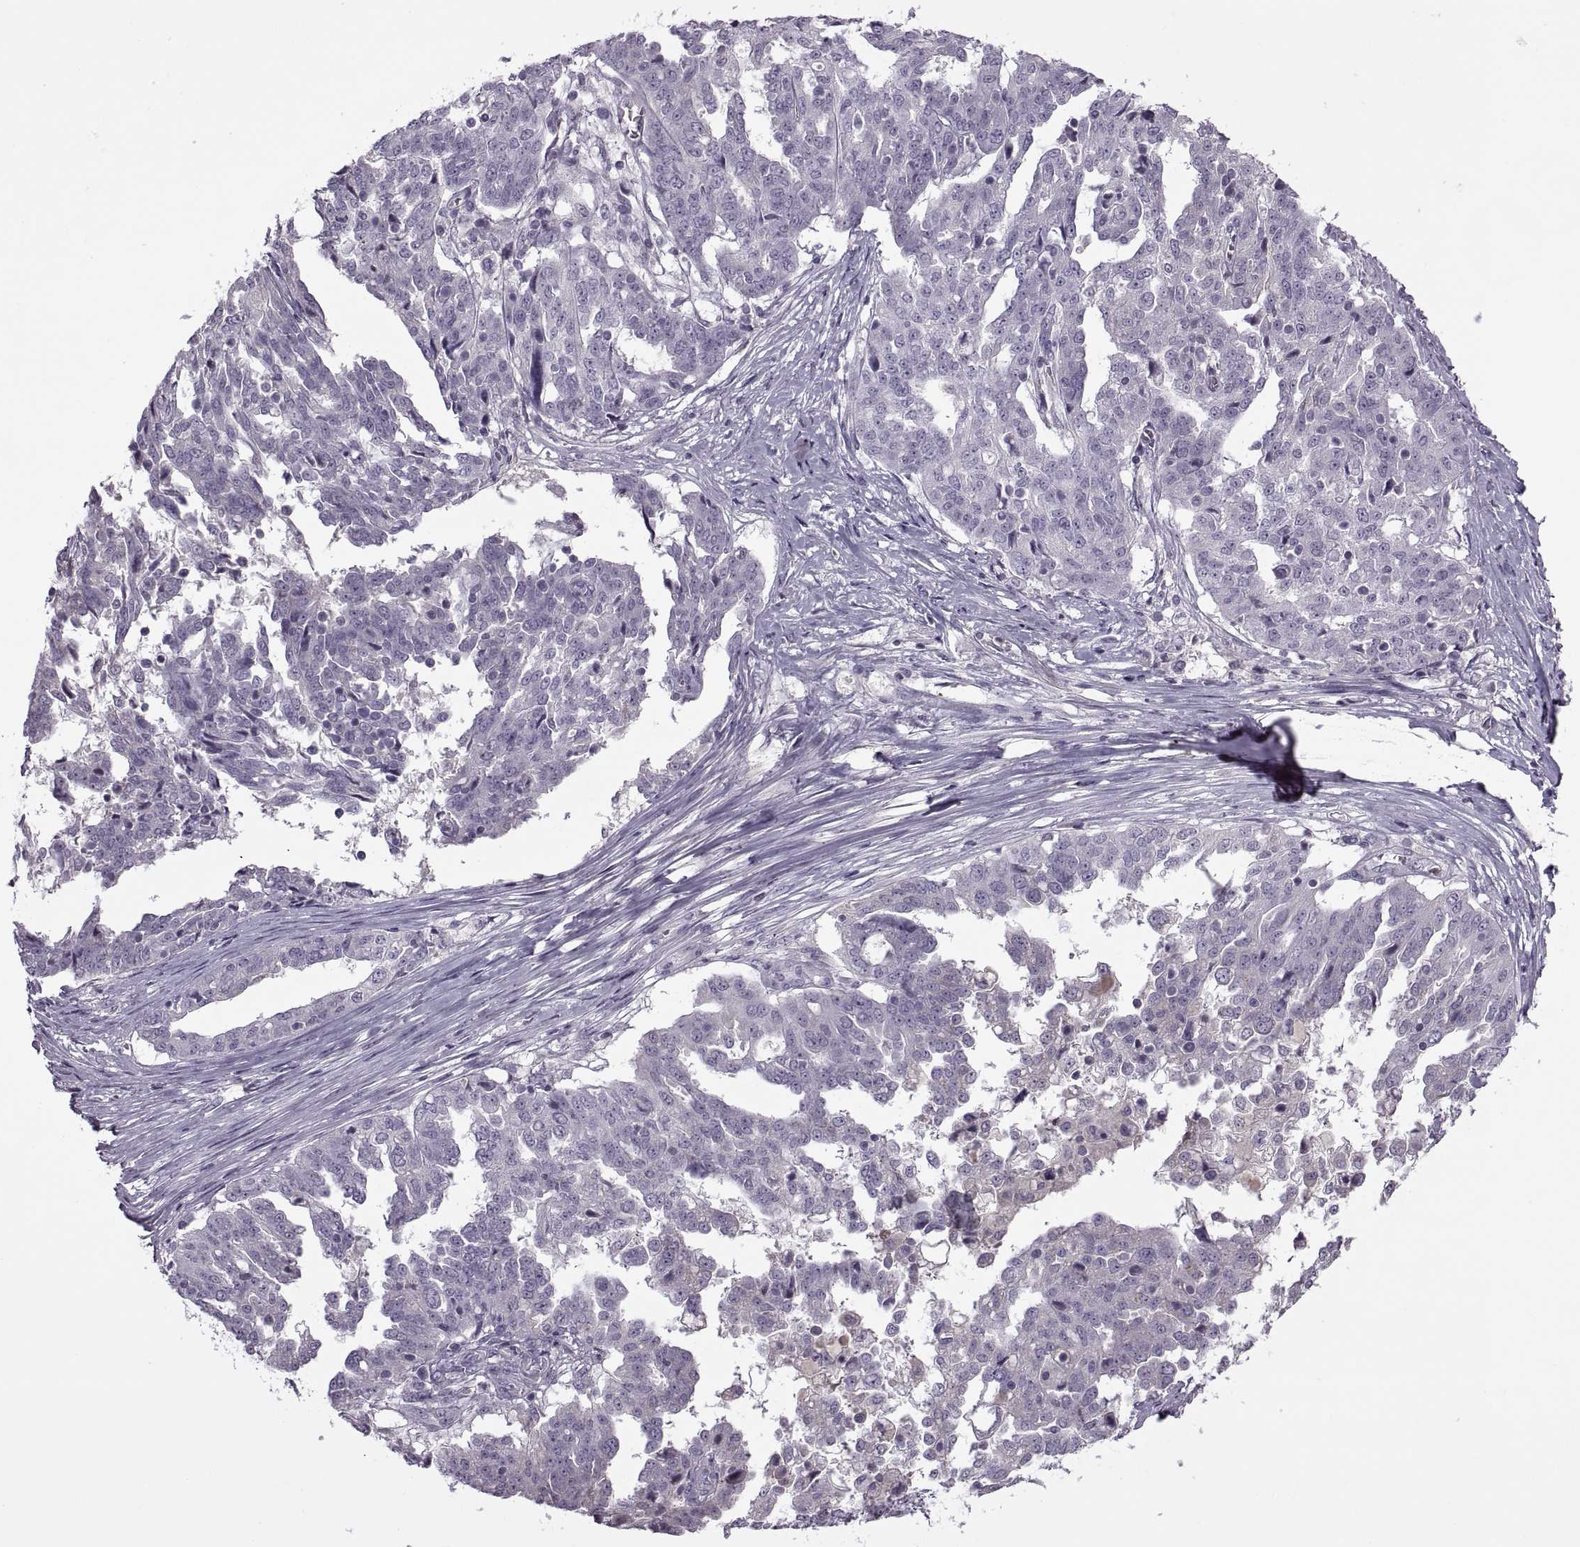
{"staining": {"intensity": "negative", "quantity": "none", "location": "none"}, "tissue": "ovarian cancer", "cell_type": "Tumor cells", "image_type": "cancer", "snomed": [{"axis": "morphology", "description": "Cystadenocarcinoma, serous, NOS"}, {"axis": "topography", "description": "Ovary"}], "caption": "There is no significant expression in tumor cells of serous cystadenocarcinoma (ovarian).", "gene": "RSPH6A", "patient": {"sex": "female", "age": 67}}